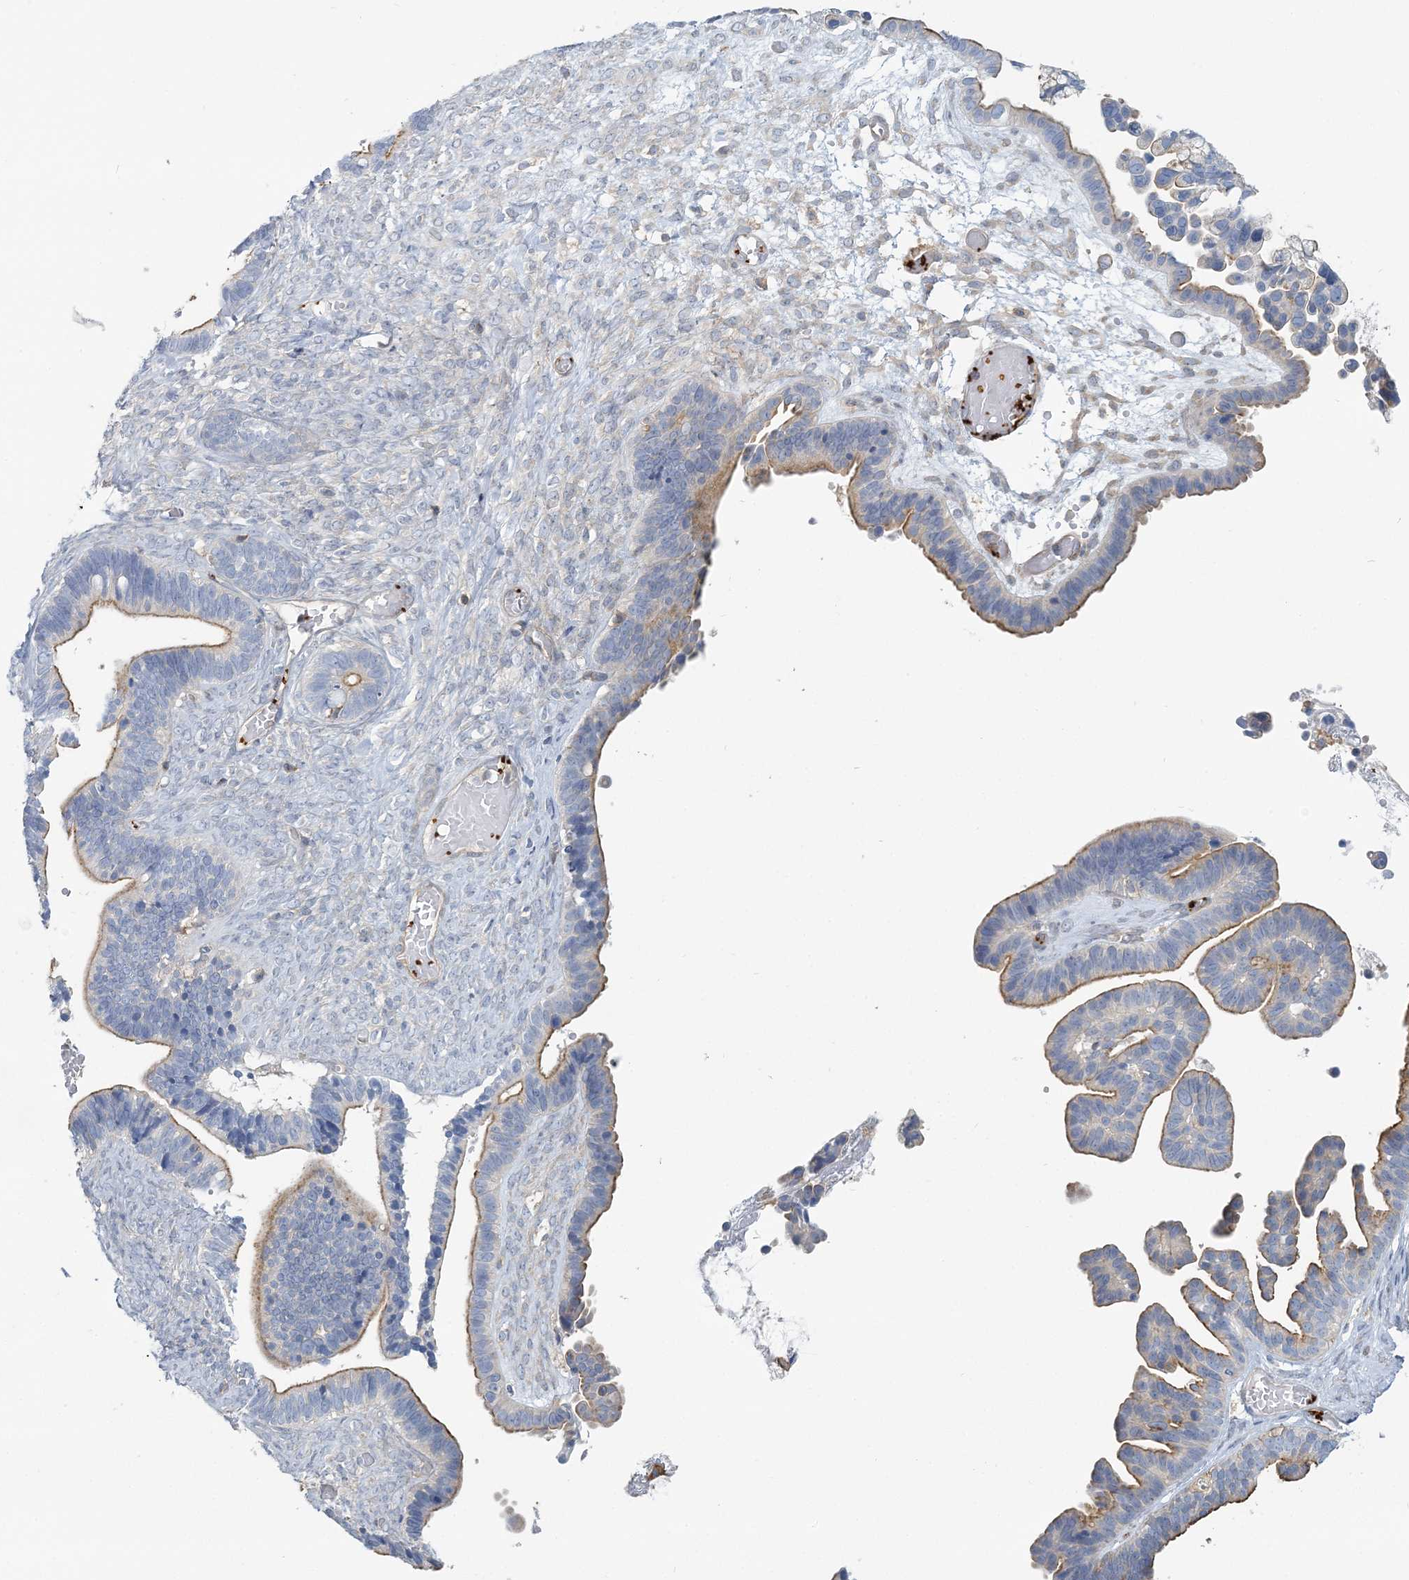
{"staining": {"intensity": "weak", "quantity": "<25%", "location": "cytoplasmic/membranous"}, "tissue": "ovarian cancer", "cell_type": "Tumor cells", "image_type": "cancer", "snomed": [{"axis": "morphology", "description": "Cystadenocarcinoma, serous, NOS"}, {"axis": "topography", "description": "Ovary"}], "caption": "There is no significant expression in tumor cells of ovarian serous cystadenocarcinoma.", "gene": "CUEDC2", "patient": {"sex": "female", "age": 56}}